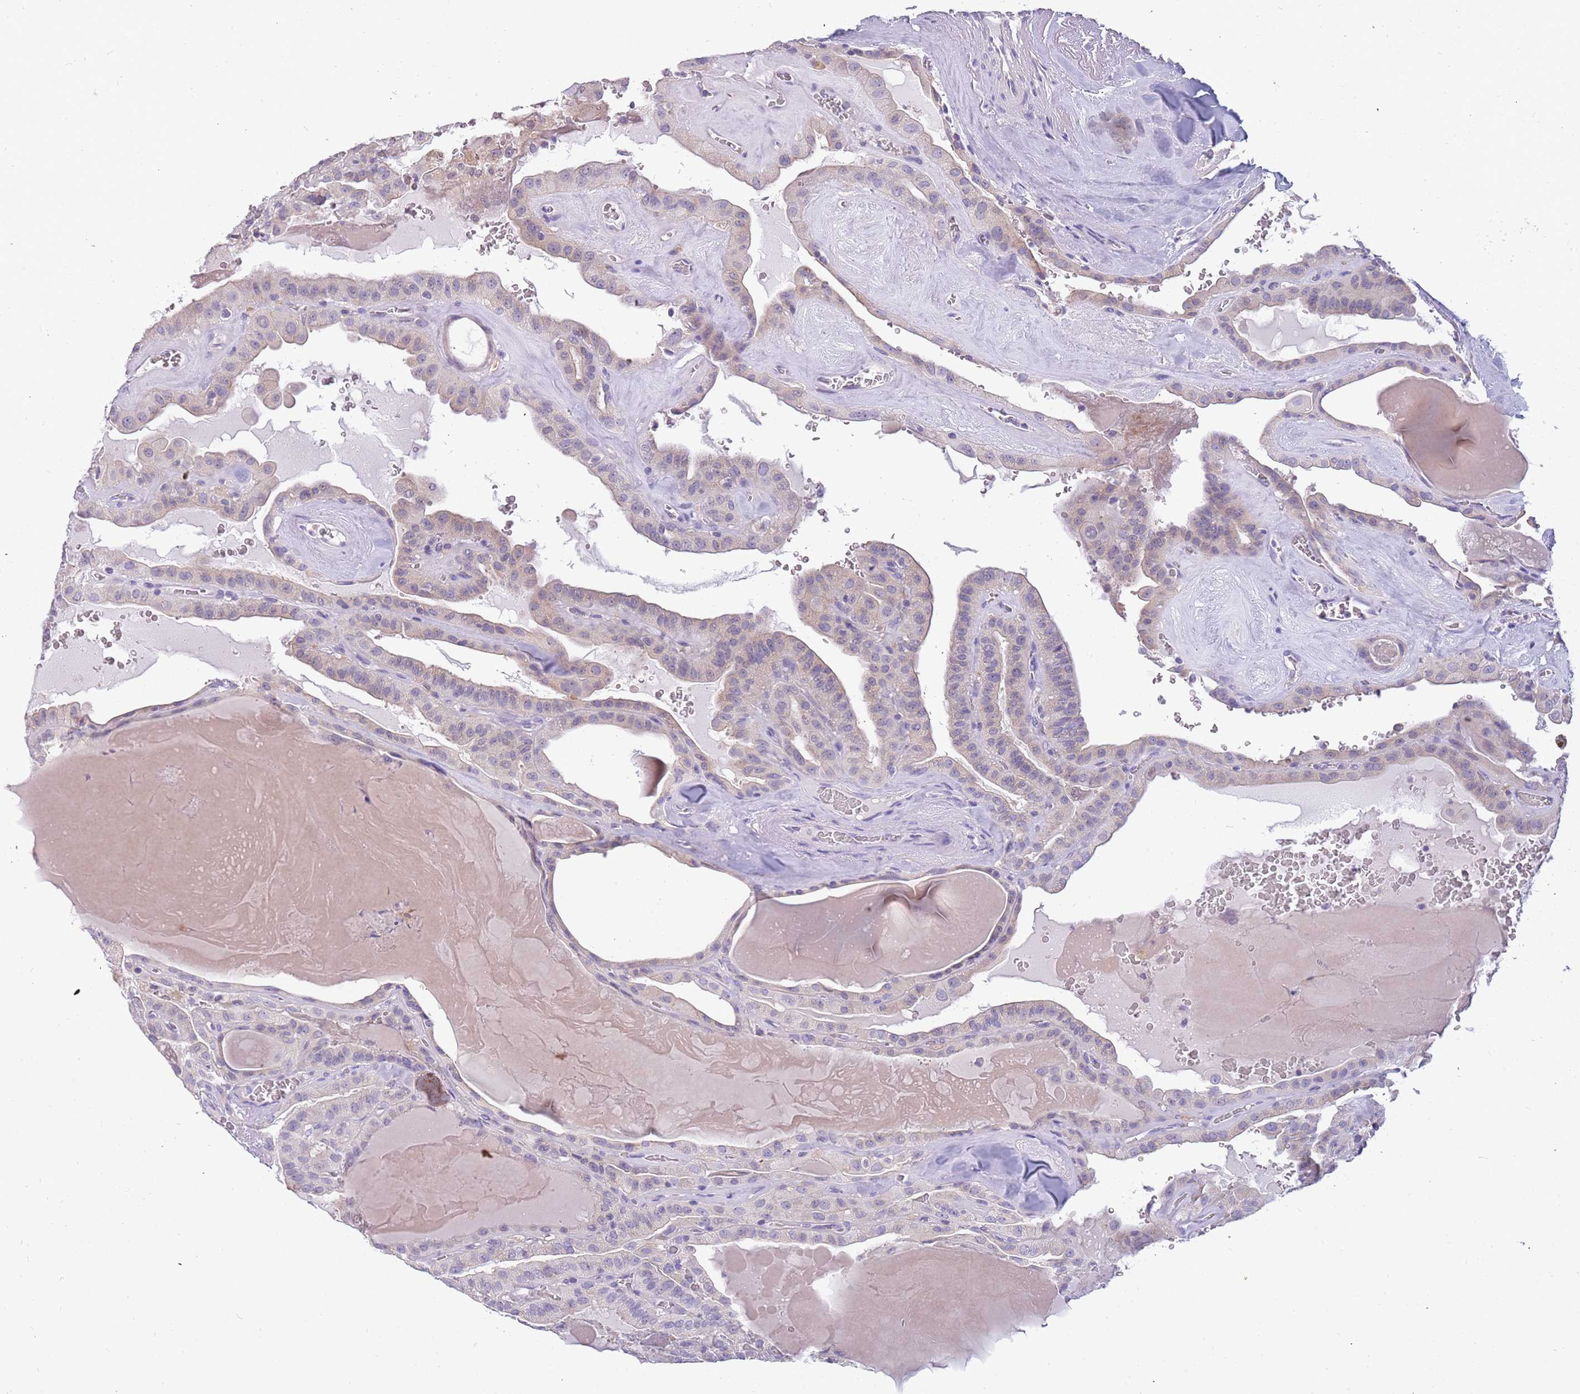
{"staining": {"intensity": "negative", "quantity": "none", "location": "none"}, "tissue": "thyroid cancer", "cell_type": "Tumor cells", "image_type": "cancer", "snomed": [{"axis": "morphology", "description": "Papillary adenocarcinoma, NOS"}, {"axis": "topography", "description": "Thyroid gland"}], "caption": "IHC of human thyroid cancer (papillary adenocarcinoma) displays no positivity in tumor cells. Brightfield microscopy of immunohistochemistry (IHC) stained with DAB (brown) and hematoxylin (blue), captured at high magnification.", "gene": "RHCG", "patient": {"sex": "male", "age": 52}}